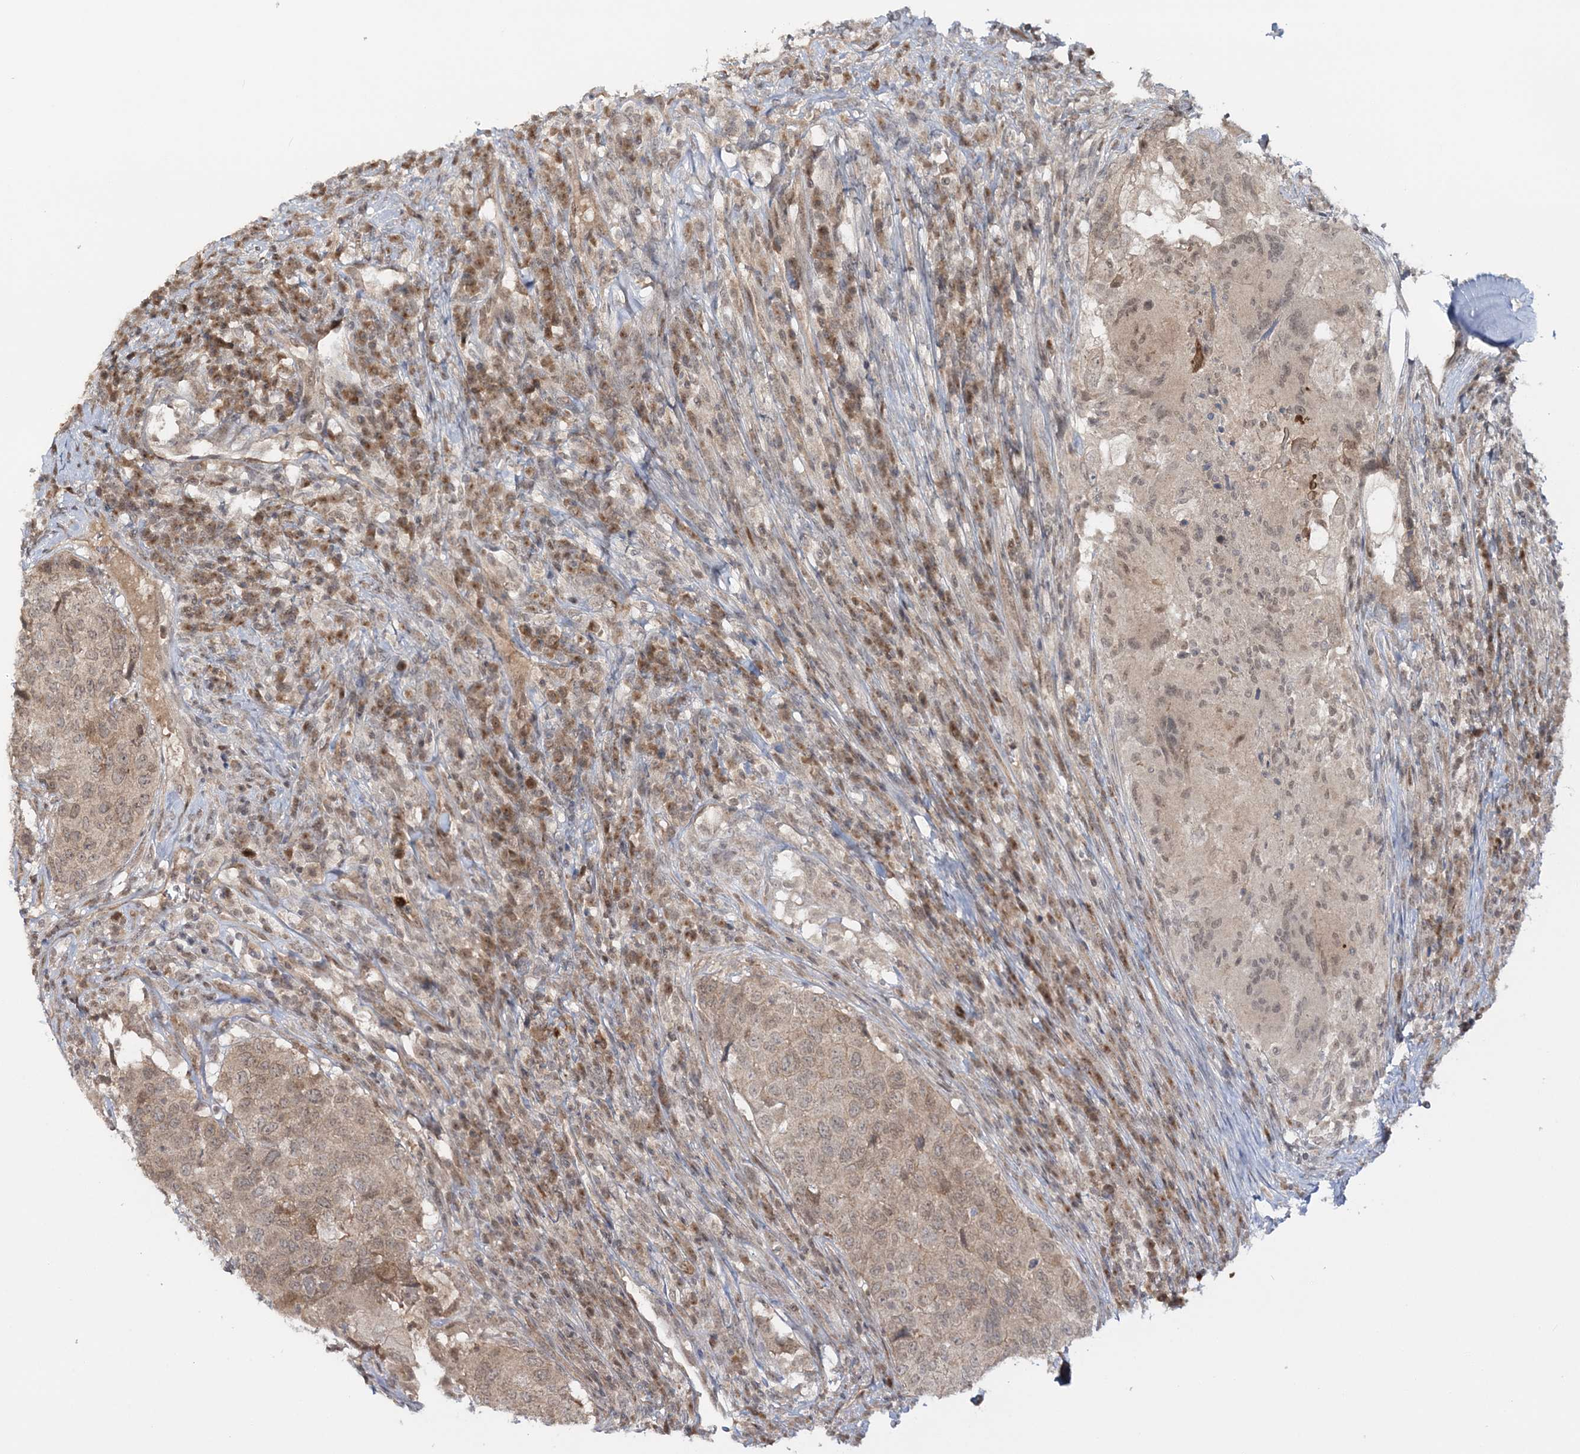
{"staining": {"intensity": "weak", "quantity": "25%-75%", "location": "cytoplasmic/membranous"}, "tissue": "head and neck cancer", "cell_type": "Tumor cells", "image_type": "cancer", "snomed": [{"axis": "morphology", "description": "Squamous cell carcinoma, NOS"}, {"axis": "topography", "description": "Head-Neck"}], "caption": "Brown immunohistochemical staining in human squamous cell carcinoma (head and neck) shows weak cytoplasmic/membranous positivity in approximately 25%-75% of tumor cells.", "gene": "ZFAND6", "patient": {"sex": "male", "age": 66}}